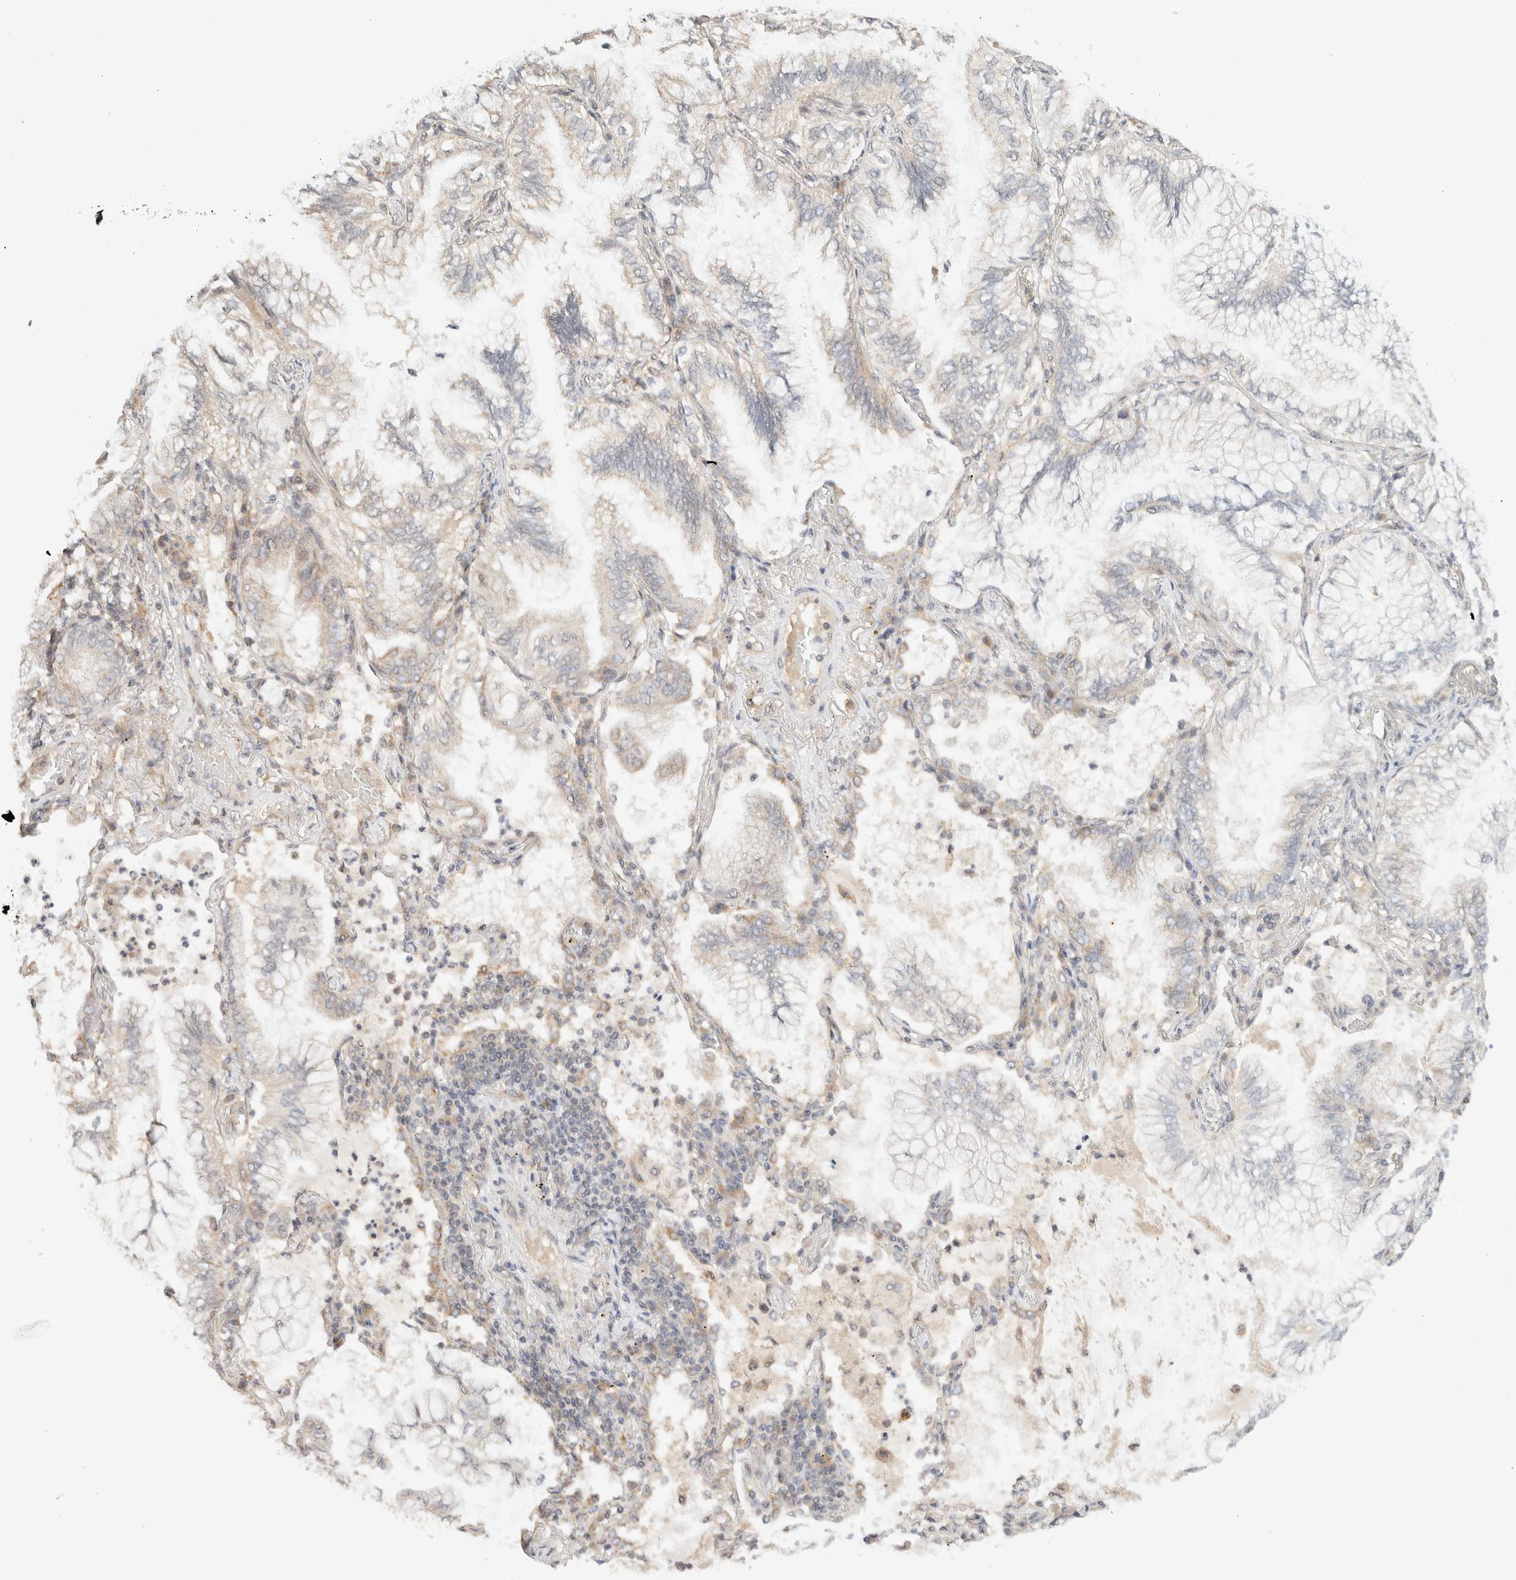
{"staining": {"intensity": "moderate", "quantity": "<25%", "location": "cytoplasmic/membranous"}, "tissue": "lung cancer", "cell_type": "Tumor cells", "image_type": "cancer", "snomed": [{"axis": "morphology", "description": "Adenocarcinoma, NOS"}, {"axis": "topography", "description": "Lung"}], "caption": "Protein analysis of lung cancer (adenocarcinoma) tissue demonstrates moderate cytoplasmic/membranous positivity in approximately <25% of tumor cells.", "gene": "TACC1", "patient": {"sex": "female", "age": 70}}